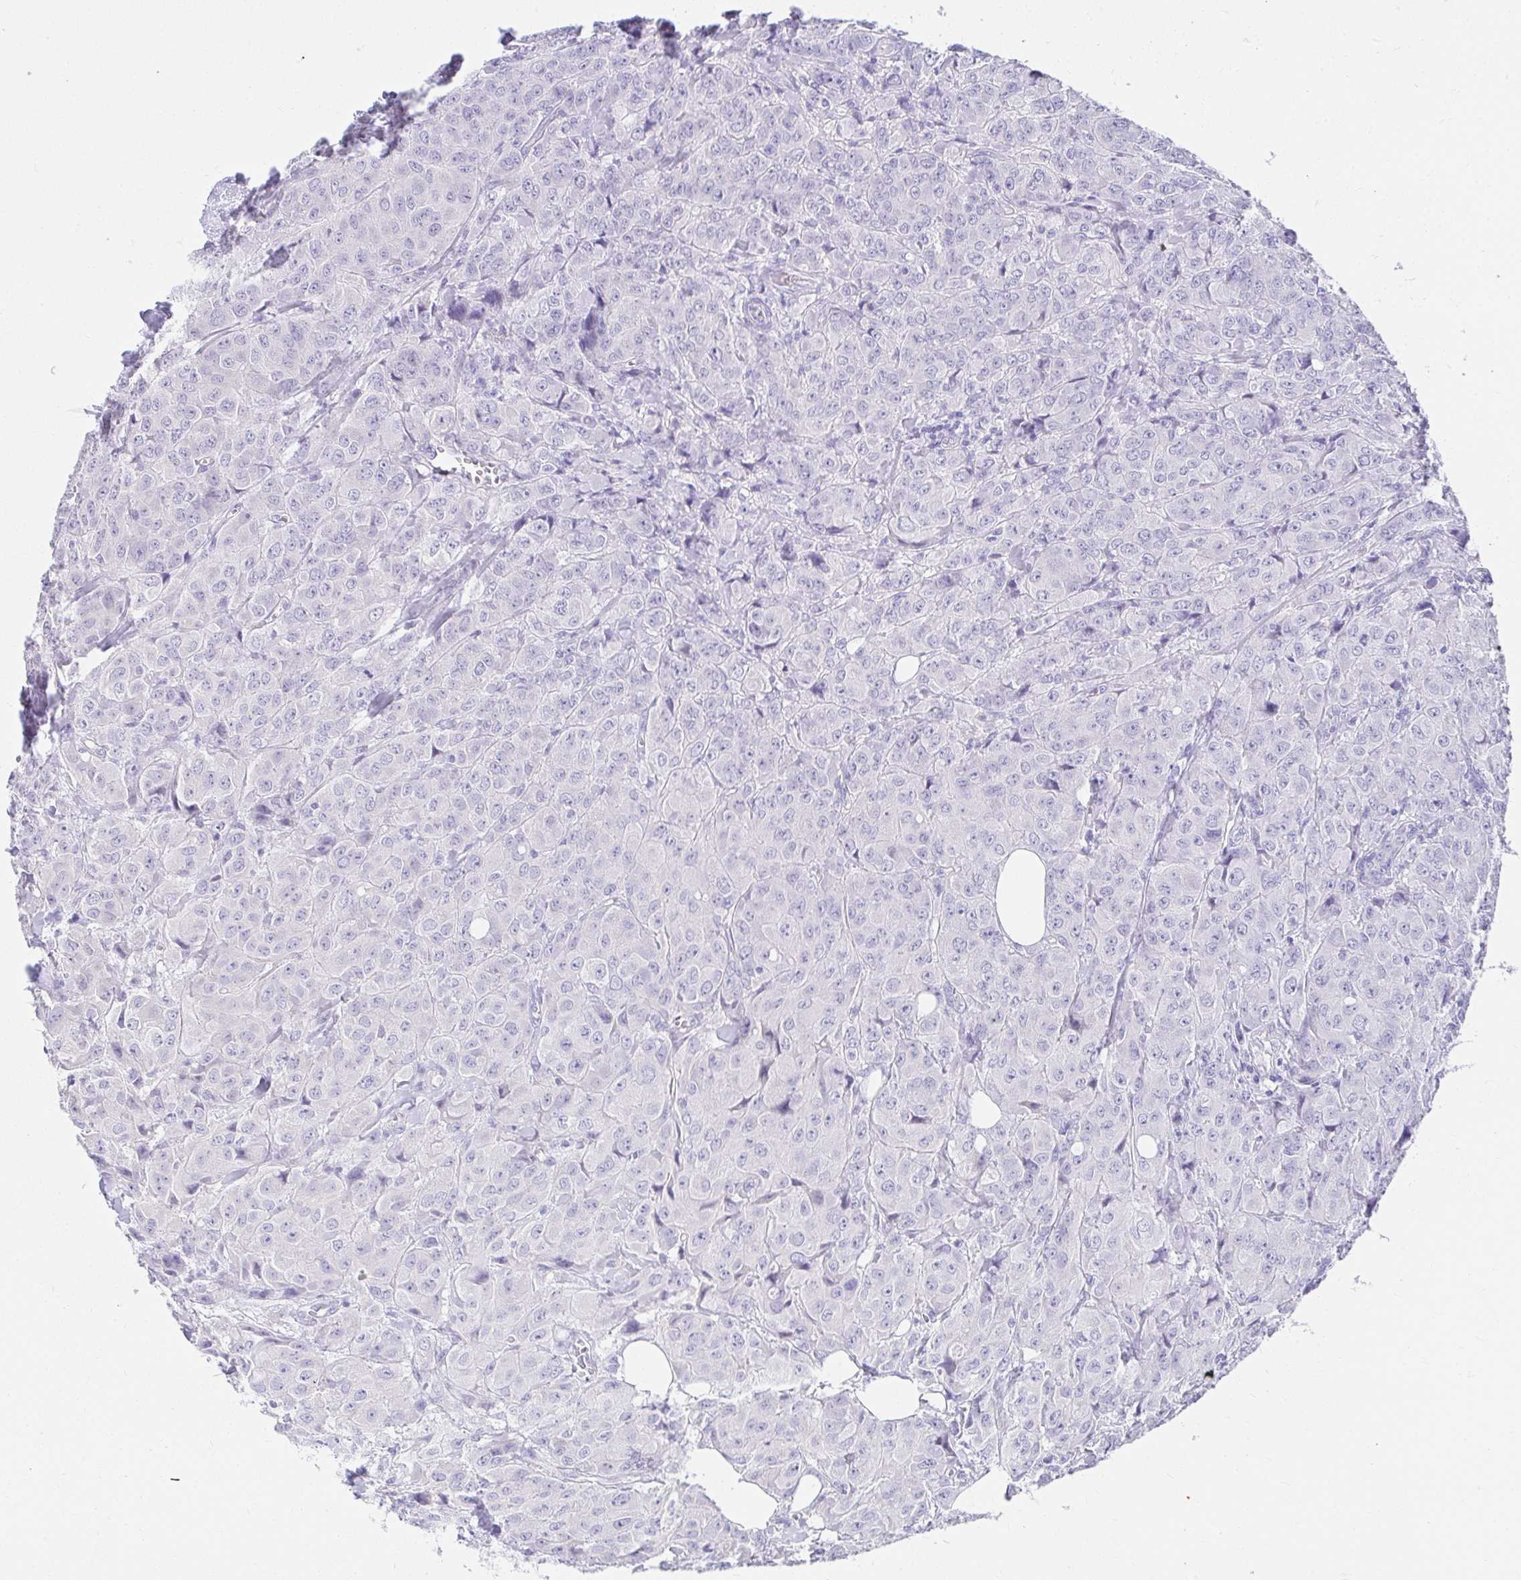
{"staining": {"intensity": "negative", "quantity": "none", "location": "none"}, "tissue": "breast cancer", "cell_type": "Tumor cells", "image_type": "cancer", "snomed": [{"axis": "morphology", "description": "Duct carcinoma"}, {"axis": "topography", "description": "Breast"}], "caption": "The histopathology image shows no staining of tumor cells in breast invasive ductal carcinoma.", "gene": "VGLL1", "patient": {"sex": "female", "age": 43}}